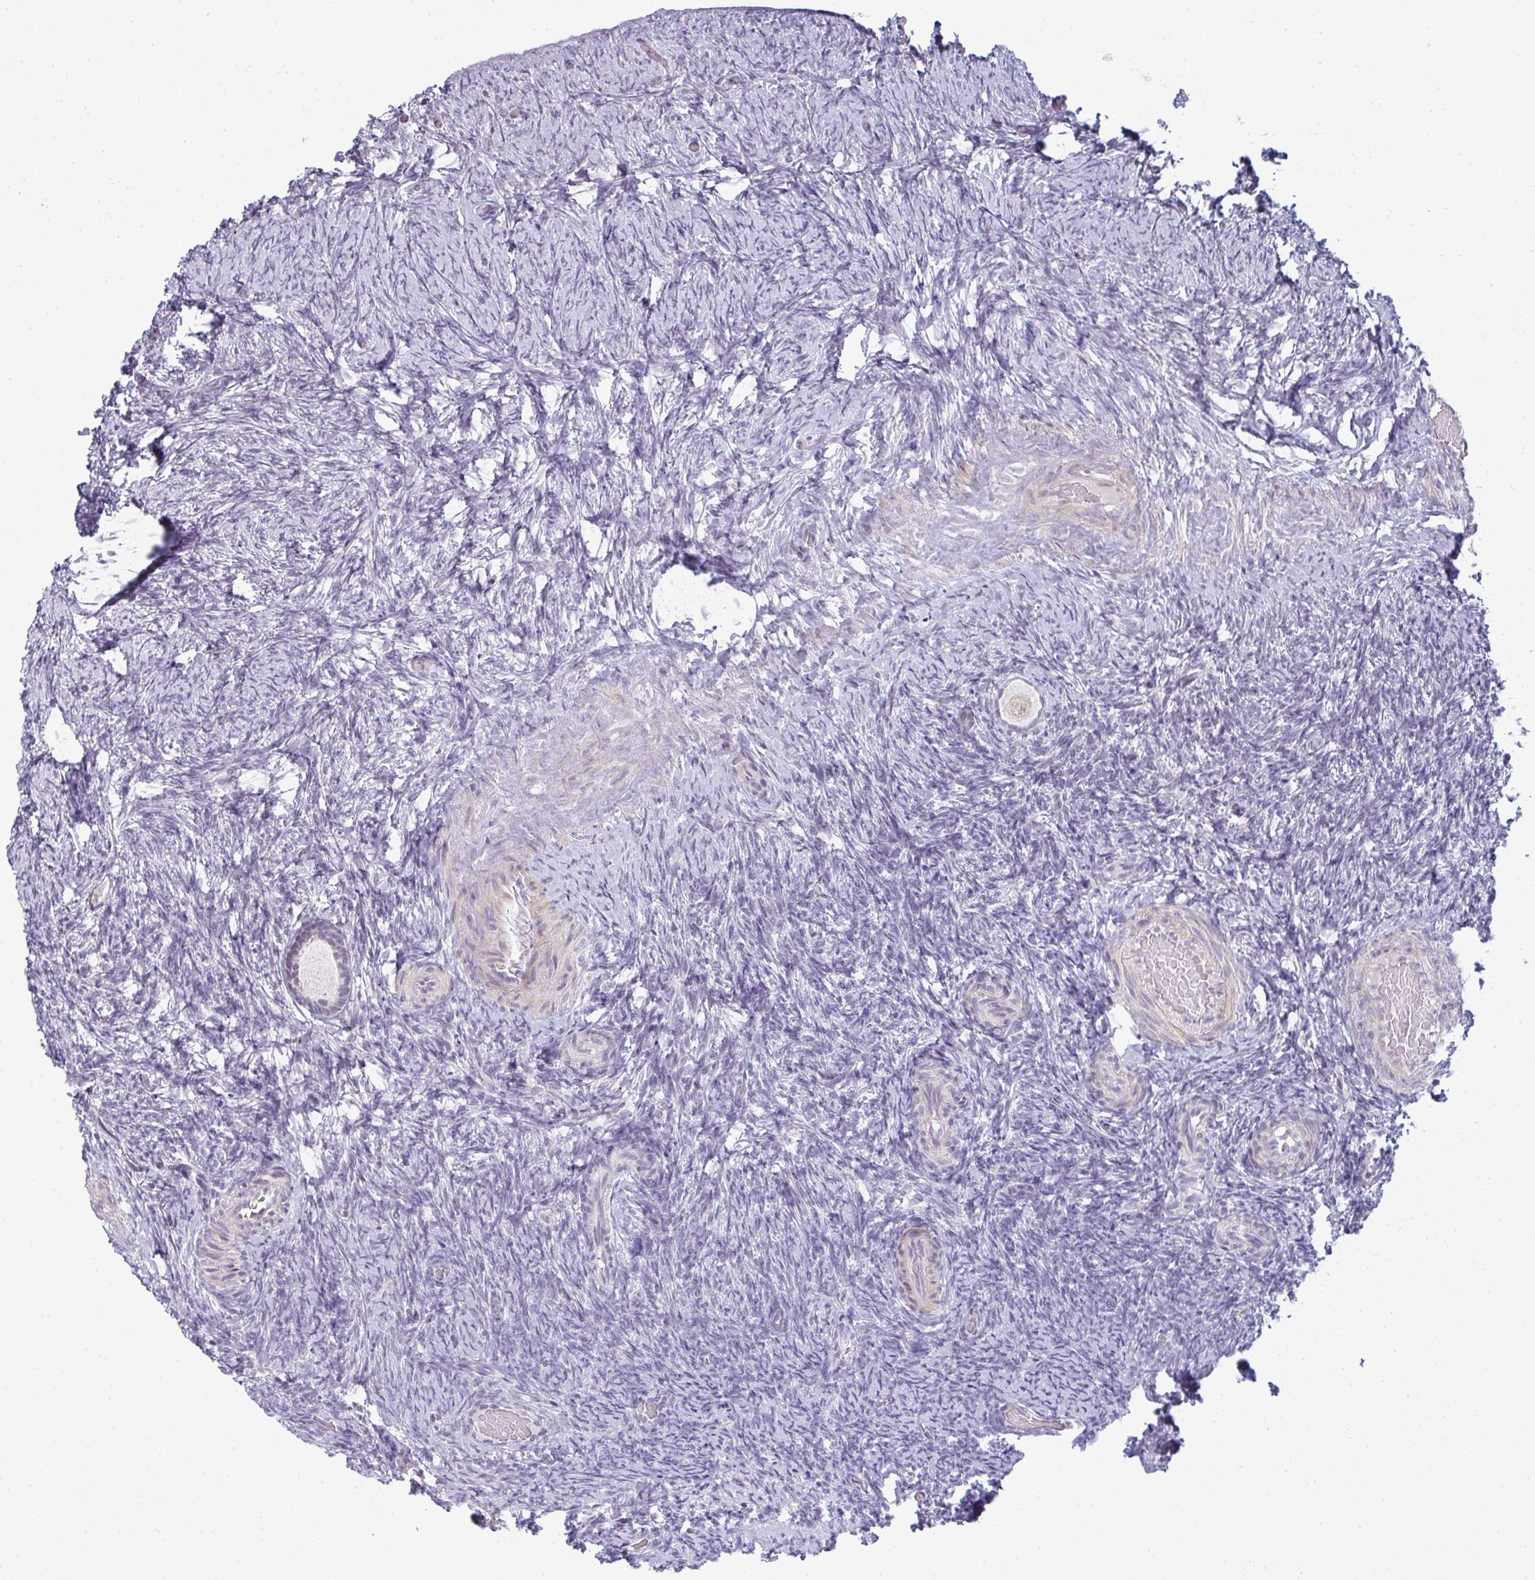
{"staining": {"intensity": "negative", "quantity": "none", "location": "none"}, "tissue": "ovary", "cell_type": "Follicle cells", "image_type": "normal", "snomed": [{"axis": "morphology", "description": "Normal tissue, NOS"}, {"axis": "topography", "description": "Ovary"}], "caption": "DAB (3,3'-diaminobenzidine) immunohistochemical staining of unremarkable human ovary shows no significant expression in follicle cells.", "gene": "TEX33", "patient": {"sex": "female", "age": 34}}